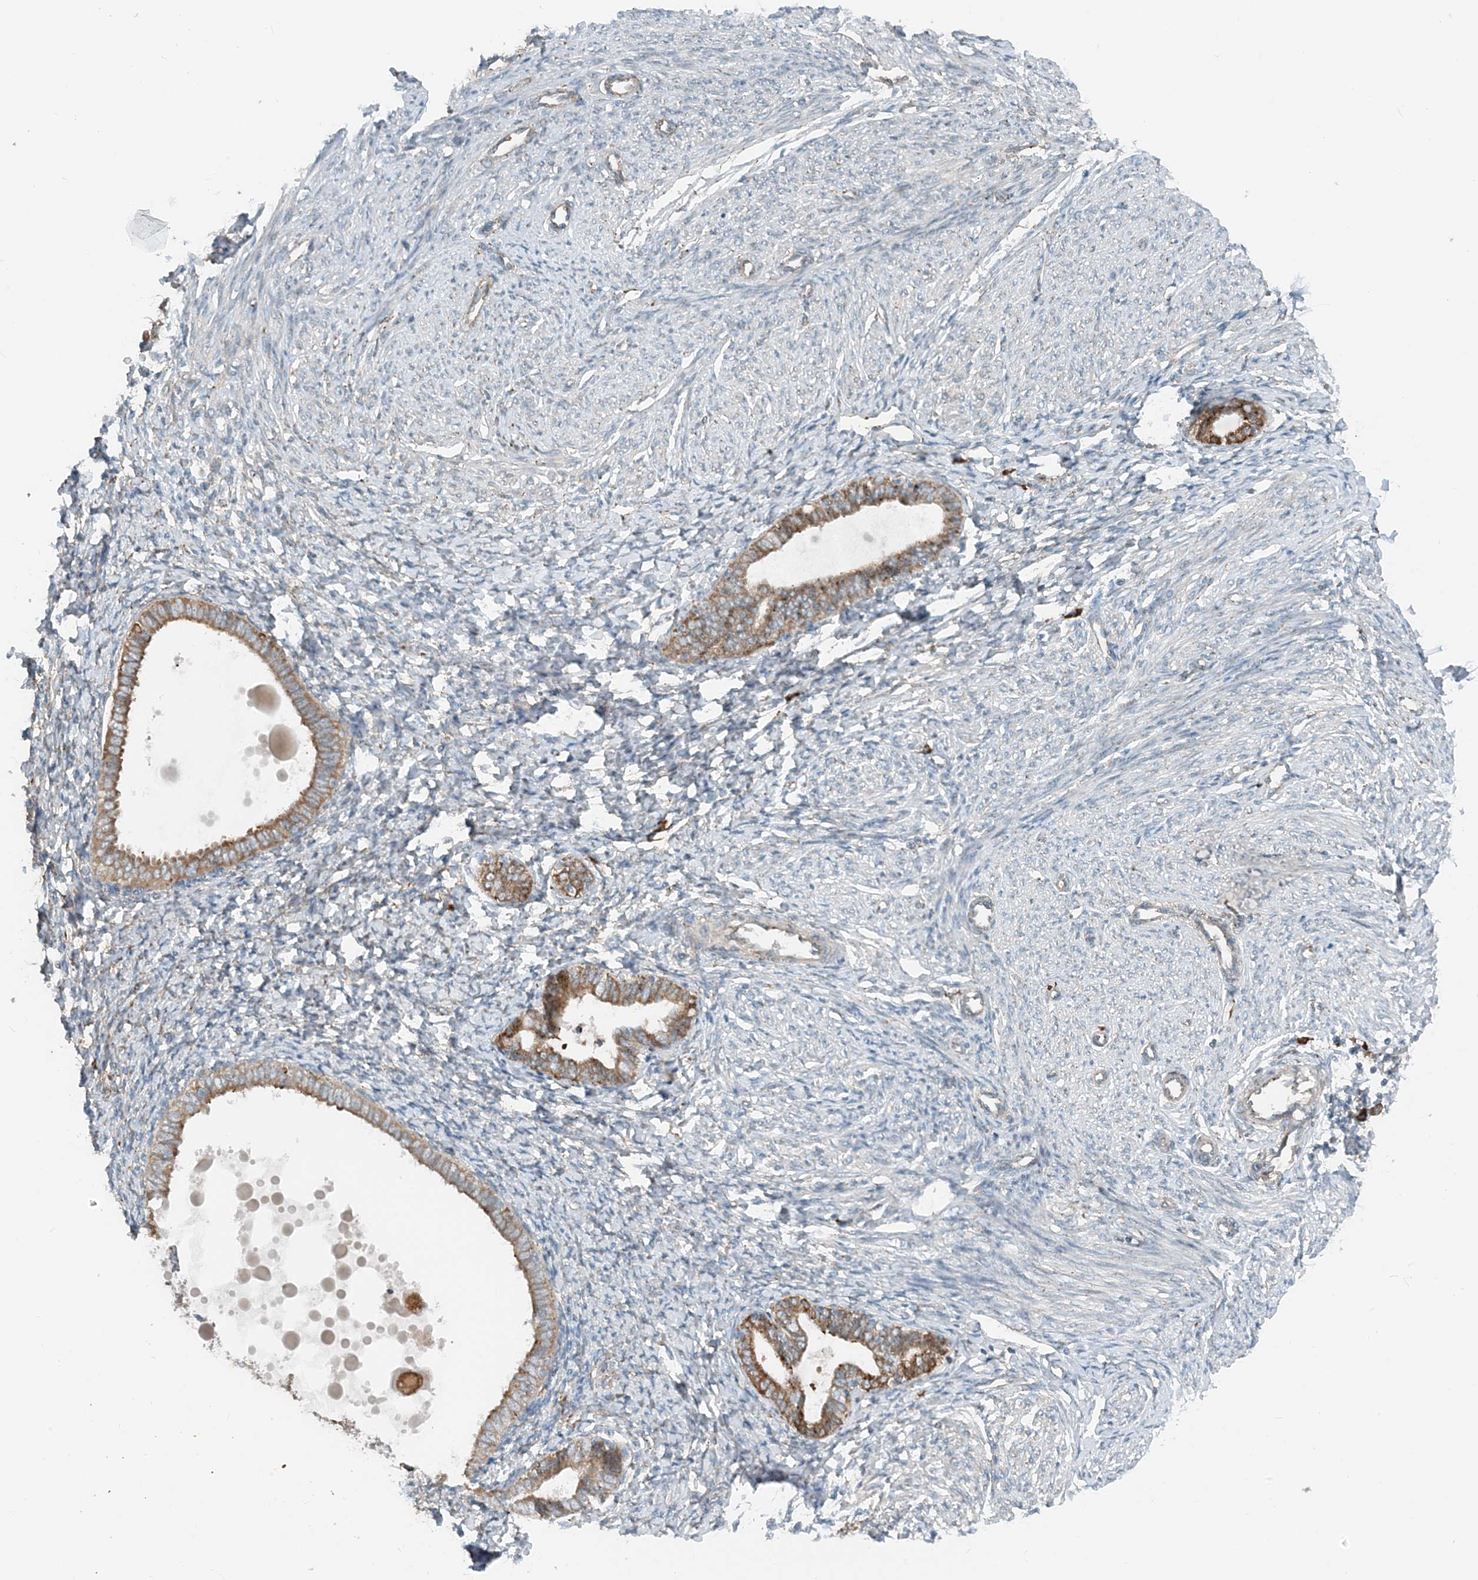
{"staining": {"intensity": "negative", "quantity": "none", "location": "none"}, "tissue": "endometrium", "cell_type": "Cells in endometrial stroma", "image_type": "normal", "snomed": [{"axis": "morphology", "description": "Normal tissue, NOS"}, {"axis": "topography", "description": "Endometrium"}], "caption": "Immunohistochemistry of benign human endometrium displays no expression in cells in endometrial stroma.", "gene": "CERKL", "patient": {"sex": "female", "age": 72}}